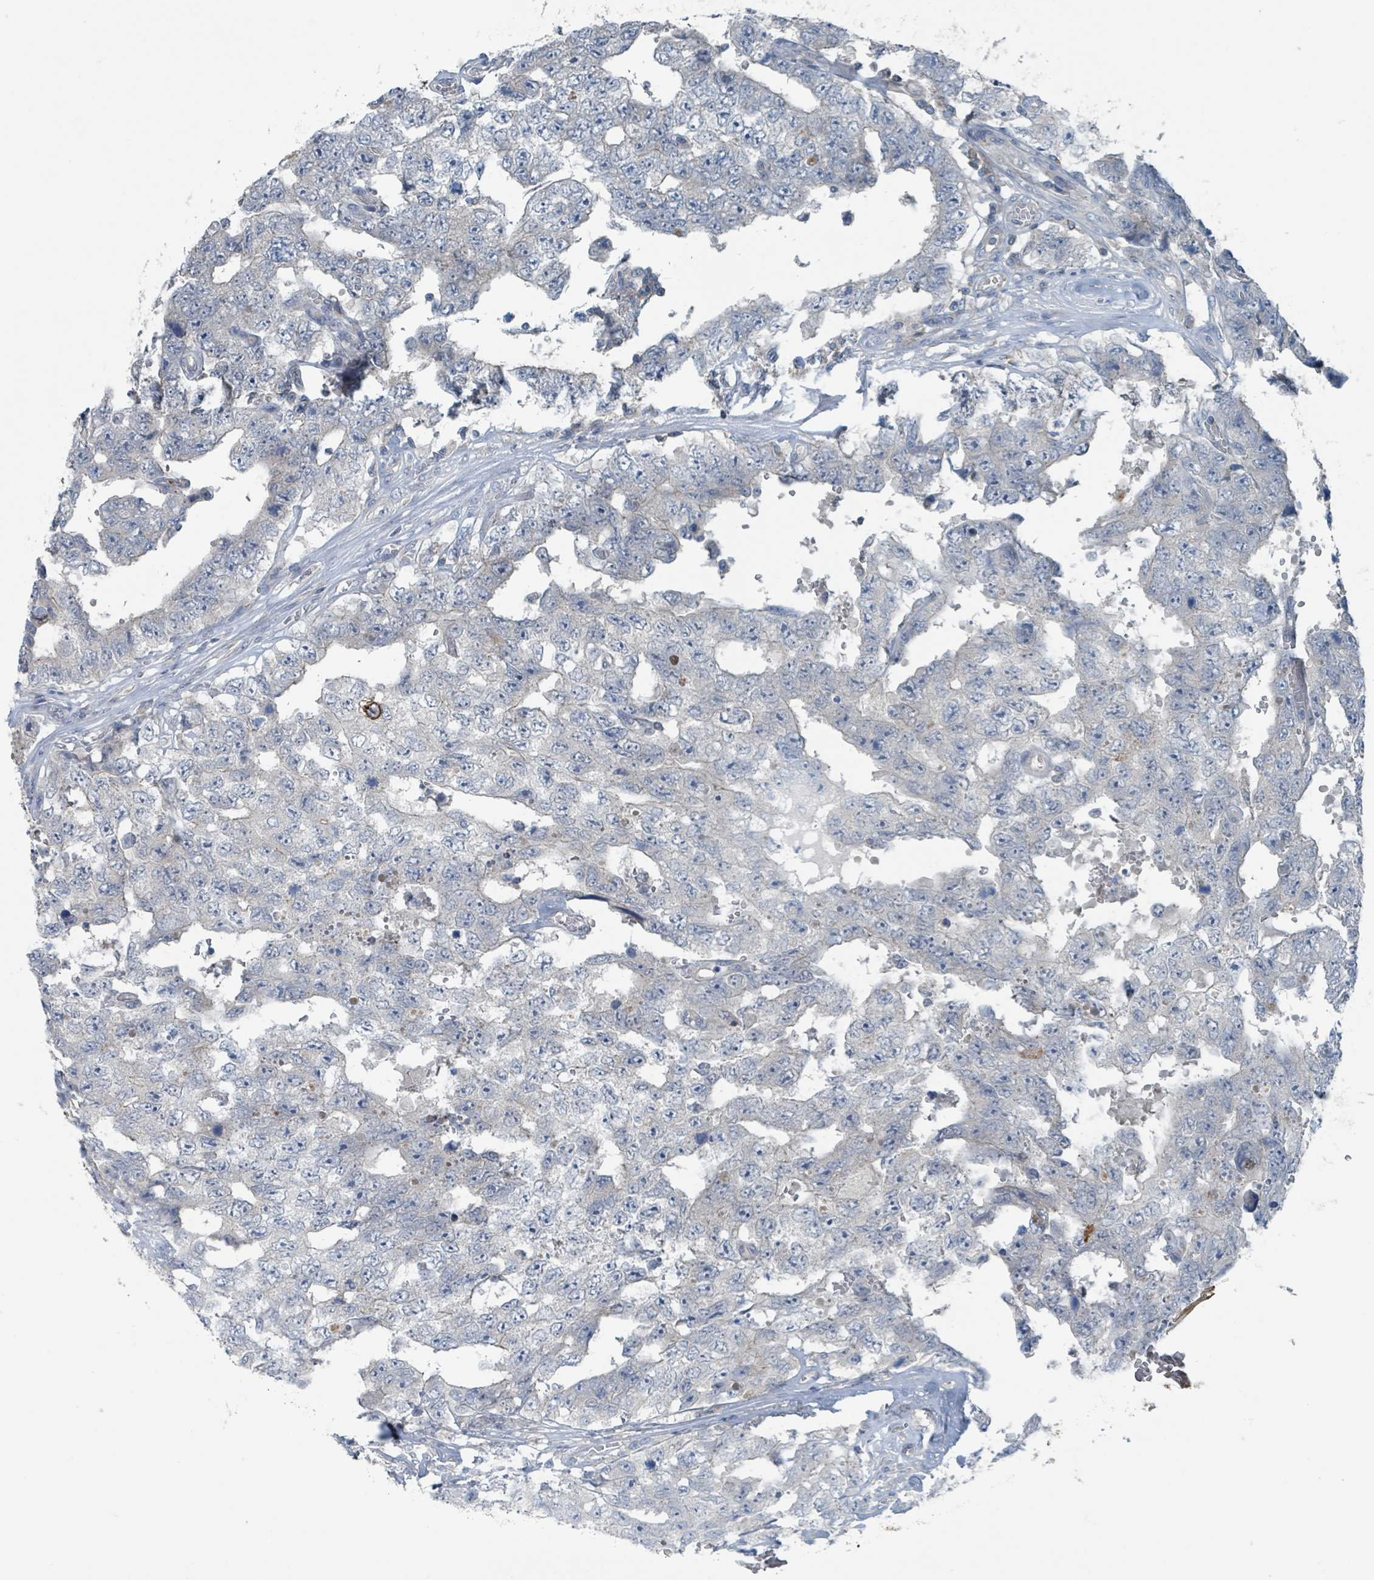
{"staining": {"intensity": "negative", "quantity": "none", "location": "none"}, "tissue": "testis cancer", "cell_type": "Tumor cells", "image_type": "cancer", "snomed": [{"axis": "morphology", "description": "Normal tissue, NOS"}, {"axis": "morphology", "description": "Carcinoma, Embryonal, NOS"}, {"axis": "topography", "description": "Testis"}, {"axis": "topography", "description": "Epididymis"}], "caption": "The IHC photomicrograph has no significant positivity in tumor cells of testis embryonal carcinoma tissue.", "gene": "ACBD4", "patient": {"sex": "male", "age": 25}}